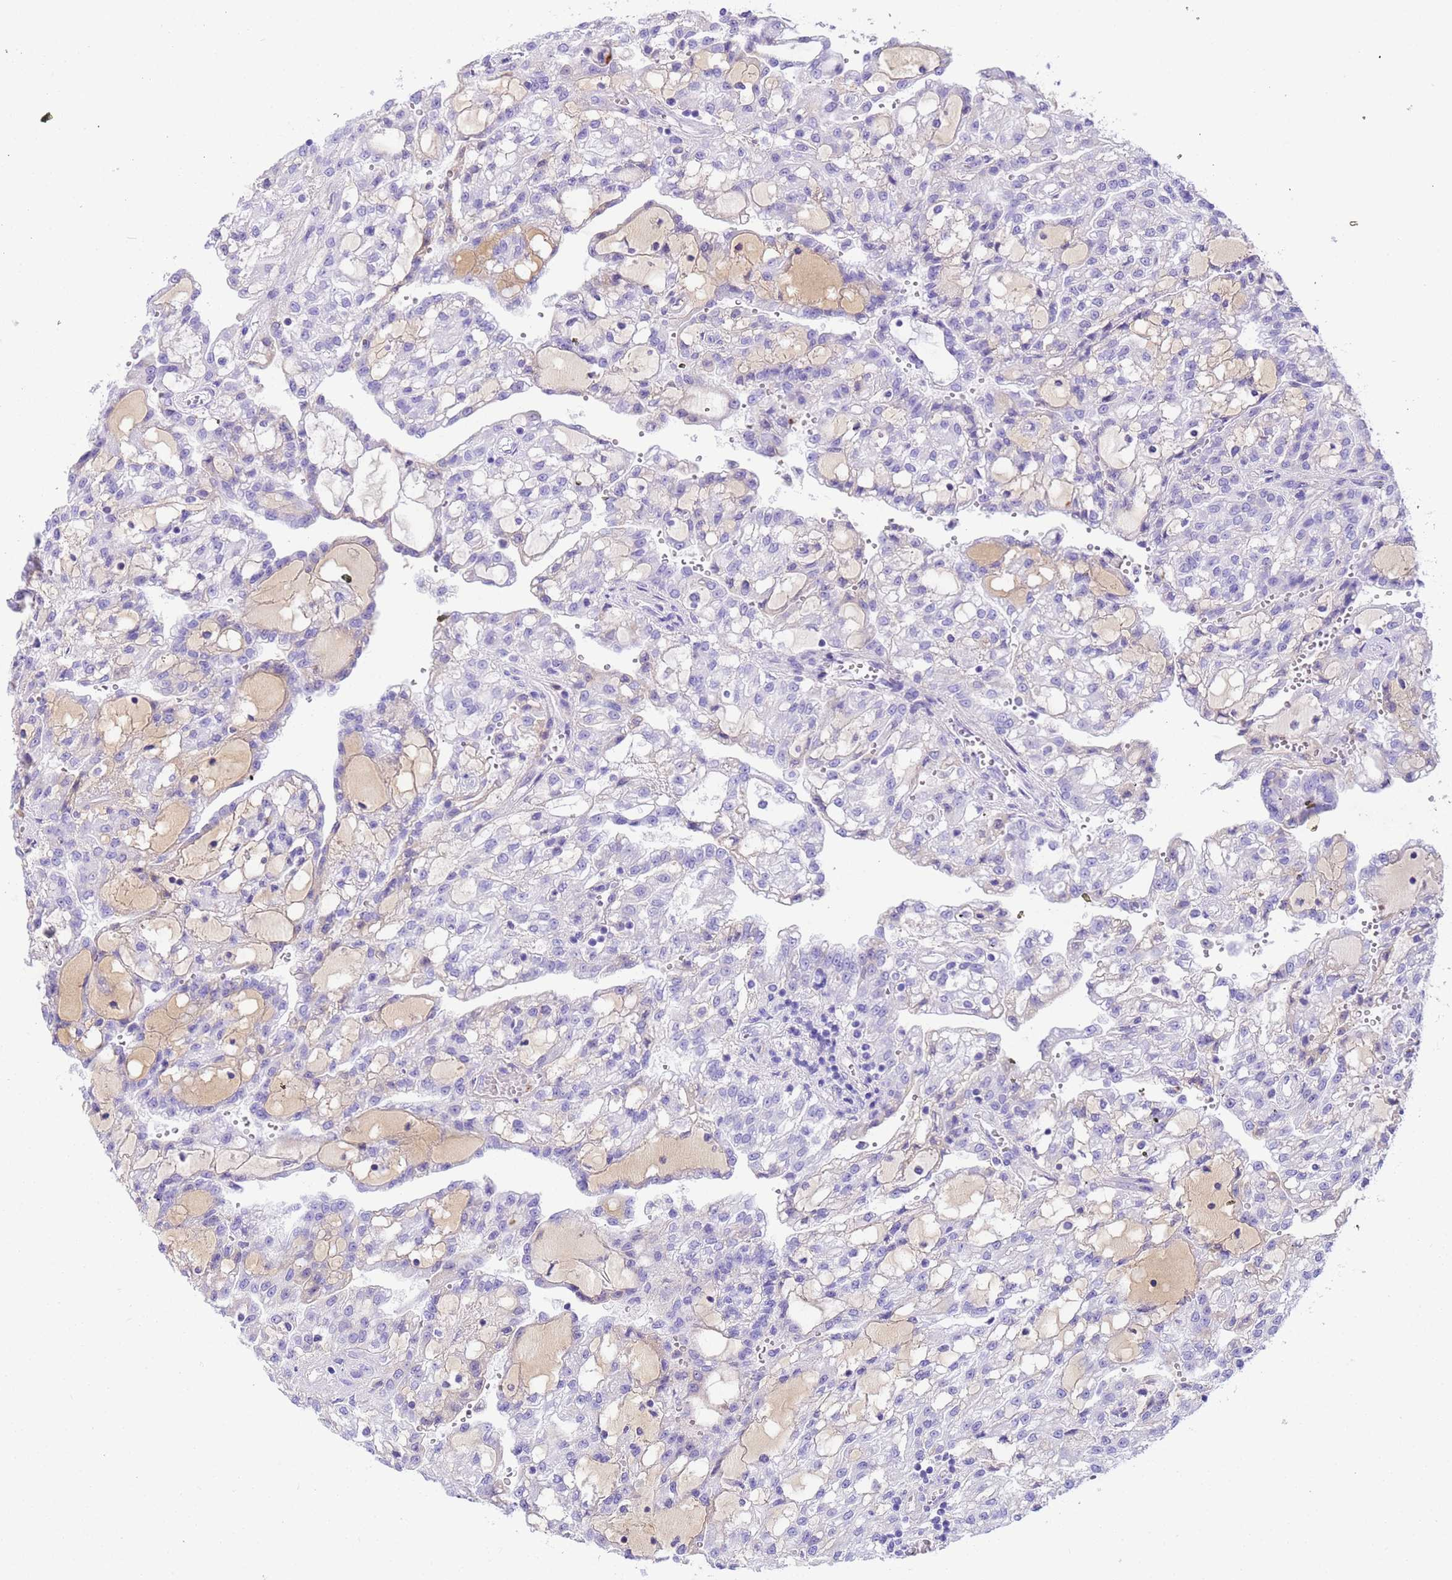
{"staining": {"intensity": "negative", "quantity": "none", "location": "none"}, "tissue": "renal cancer", "cell_type": "Tumor cells", "image_type": "cancer", "snomed": [{"axis": "morphology", "description": "Adenocarcinoma, NOS"}, {"axis": "topography", "description": "Kidney"}], "caption": "Renal adenocarcinoma stained for a protein using IHC displays no positivity tumor cells.", "gene": "CFHR2", "patient": {"sex": "male", "age": 63}}